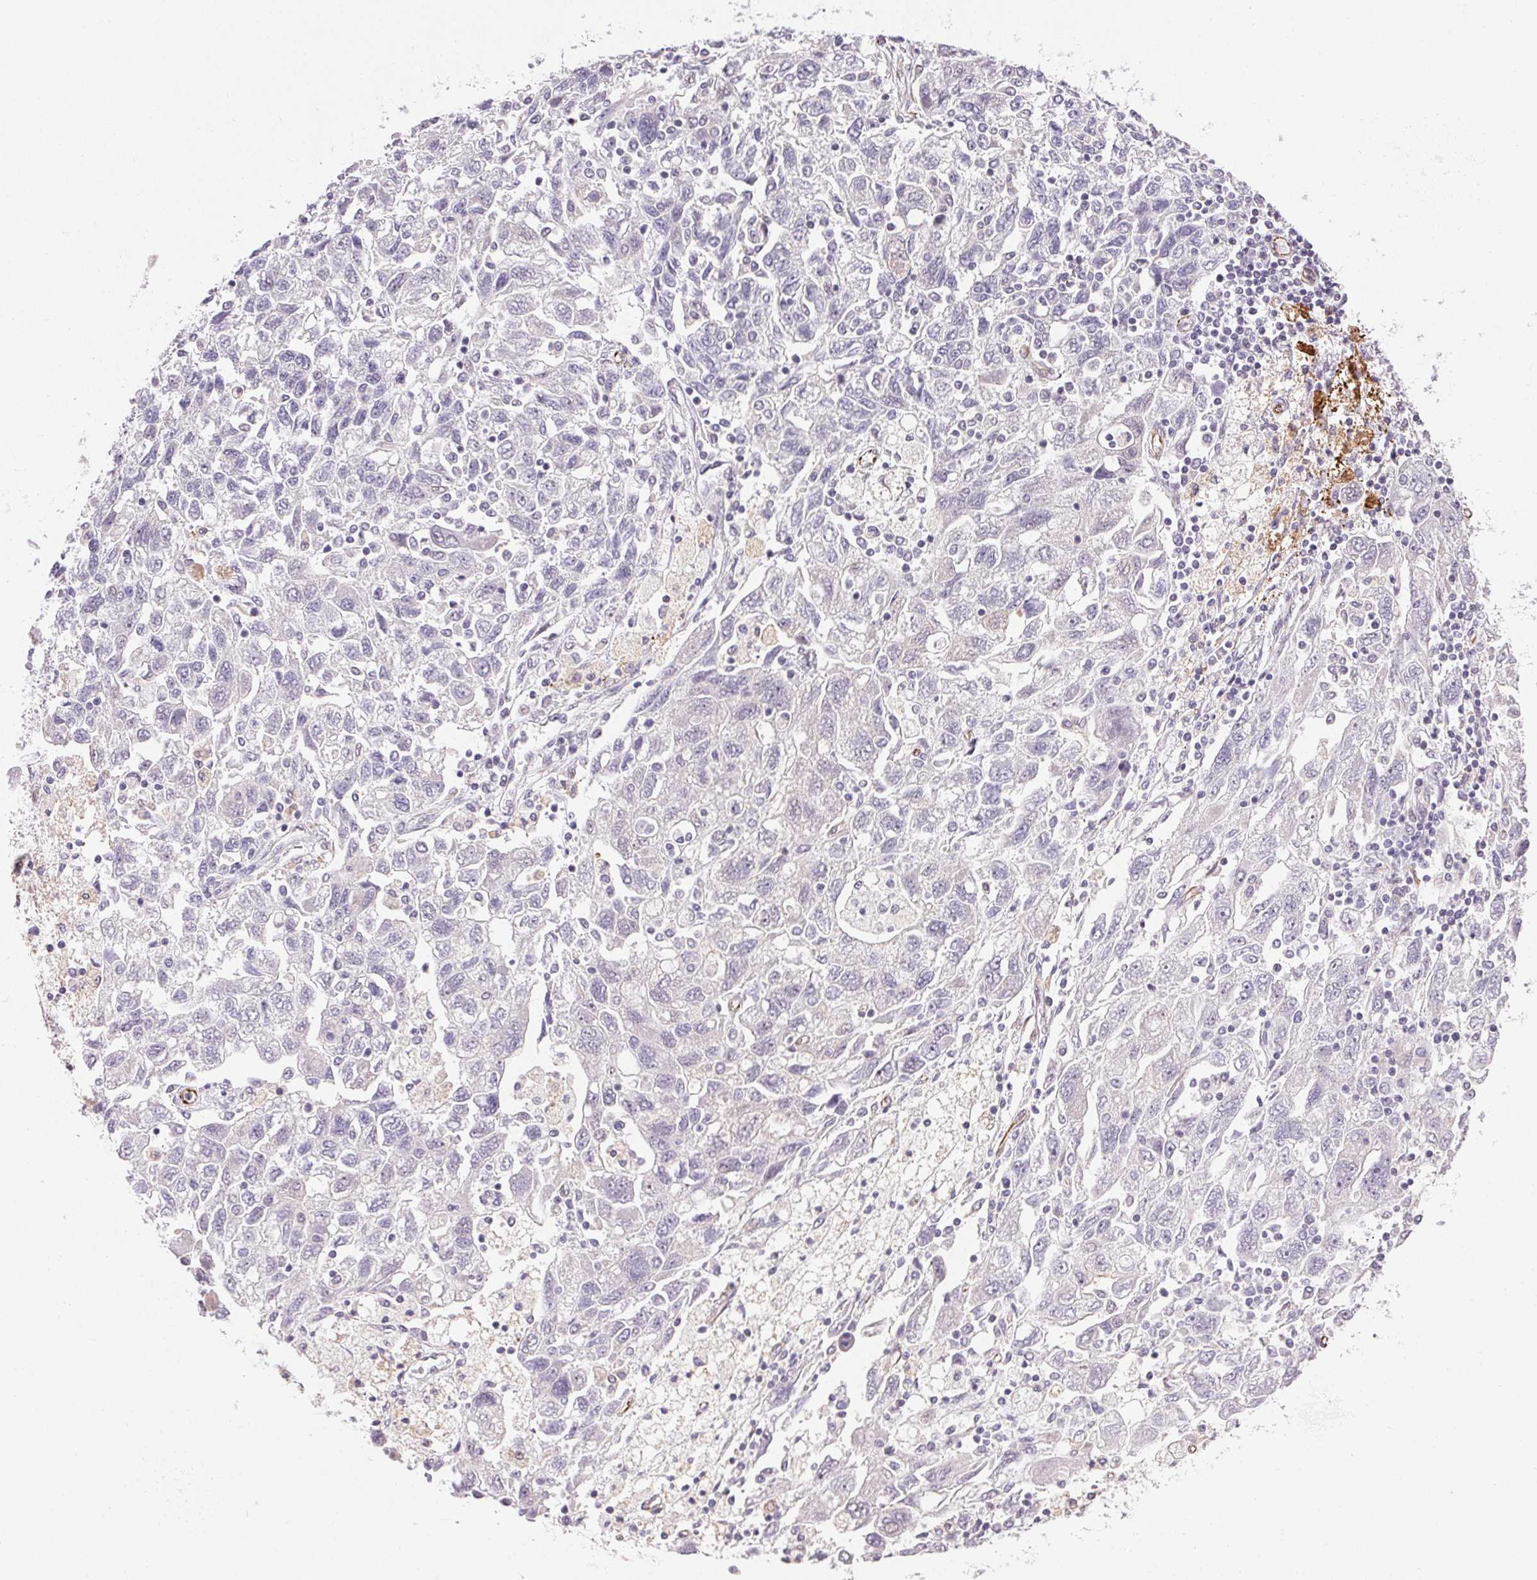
{"staining": {"intensity": "negative", "quantity": "none", "location": "none"}, "tissue": "ovarian cancer", "cell_type": "Tumor cells", "image_type": "cancer", "snomed": [{"axis": "morphology", "description": "Carcinoma, NOS"}, {"axis": "morphology", "description": "Cystadenocarcinoma, serous, NOS"}, {"axis": "topography", "description": "Ovary"}], "caption": "The photomicrograph reveals no staining of tumor cells in ovarian cancer (serous cystadenocarcinoma).", "gene": "GYG2", "patient": {"sex": "female", "age": 69}}